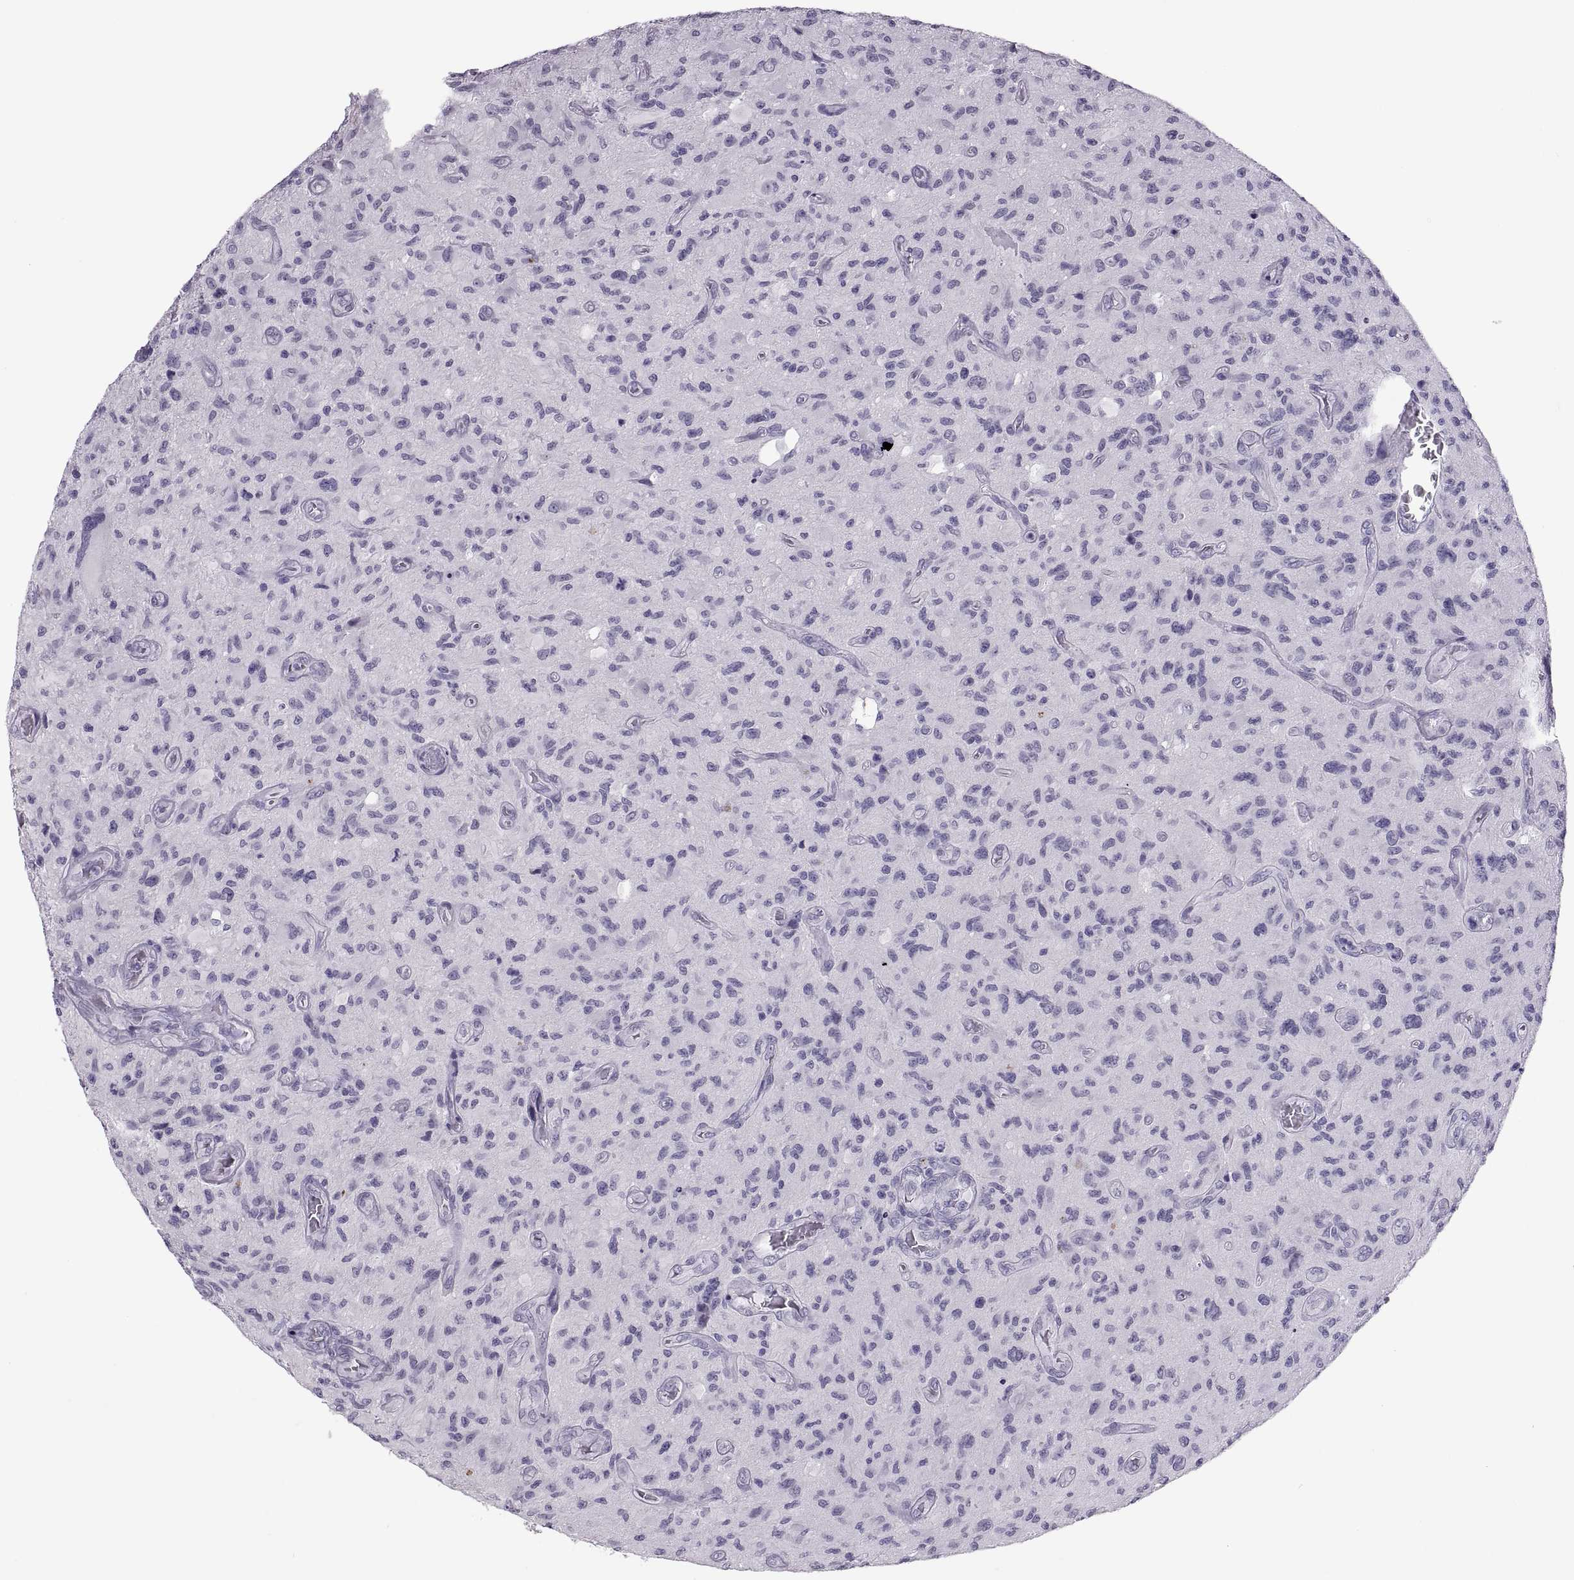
{"staining": {"intensity": "negative", "quantity": "none", "location": "none"}, "tissue": "glioma", "cell_type": "Tumor cells", "image_type": "cancer", "snomed": [{"axis": "morphology", "description": "Glioma, malignant, NOS"}, {"axis": "morphology", "description": "Glioma, malignant, High grade"}, {"axis": "topography", "description": "Brain"}], "caption": "IHC image of human glioma stained for a protein (brown), which demonstrates no positivity in tumor cells. The staining is performed using DAB (3,3'-diaminobenzidine) brown chromogen with nuclei counter-stained in using hematoxylin.", "gene": "QRICH2", "patient": {"sex": "female", "age": 71}}